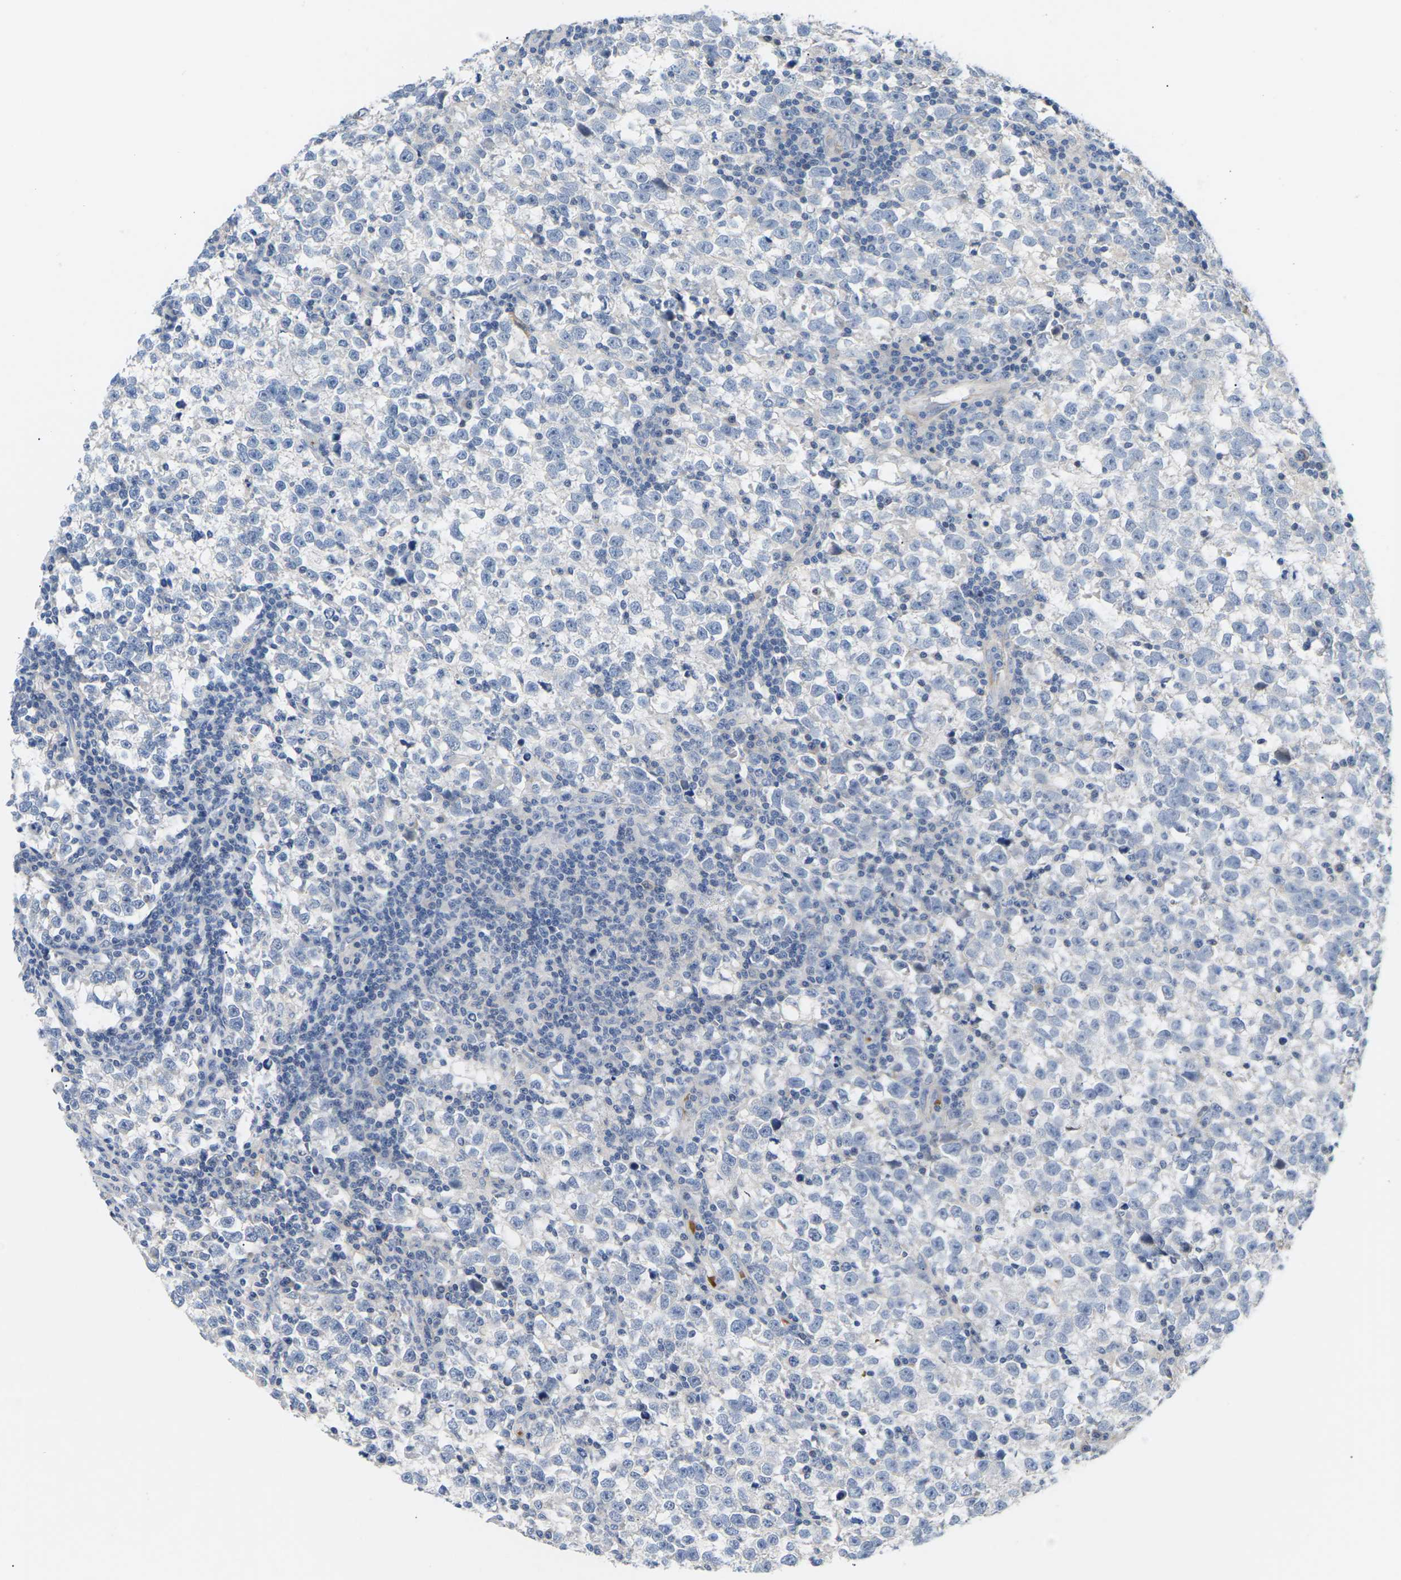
{"staining": {"intensity": "negative", "quantity": "none", "location": "none"}, "tissue": "testis cancer", "cell_type": "Tumor cells", "image_type": "cancer", "snomed": [{"axis": "morphology", "description": "Normal tissue, NOS"}, {"axis": "morphology", "description": "Seminoma, NOS"}, {"axis": "topography", "description": "Testis"}], "caption": "A histopathology image of testis cancer (seminoma) stained for a protein shows no brown staining in tumor cells.", "gene": "TMCO4", "patient": {"sex": "male", "age": 43}}